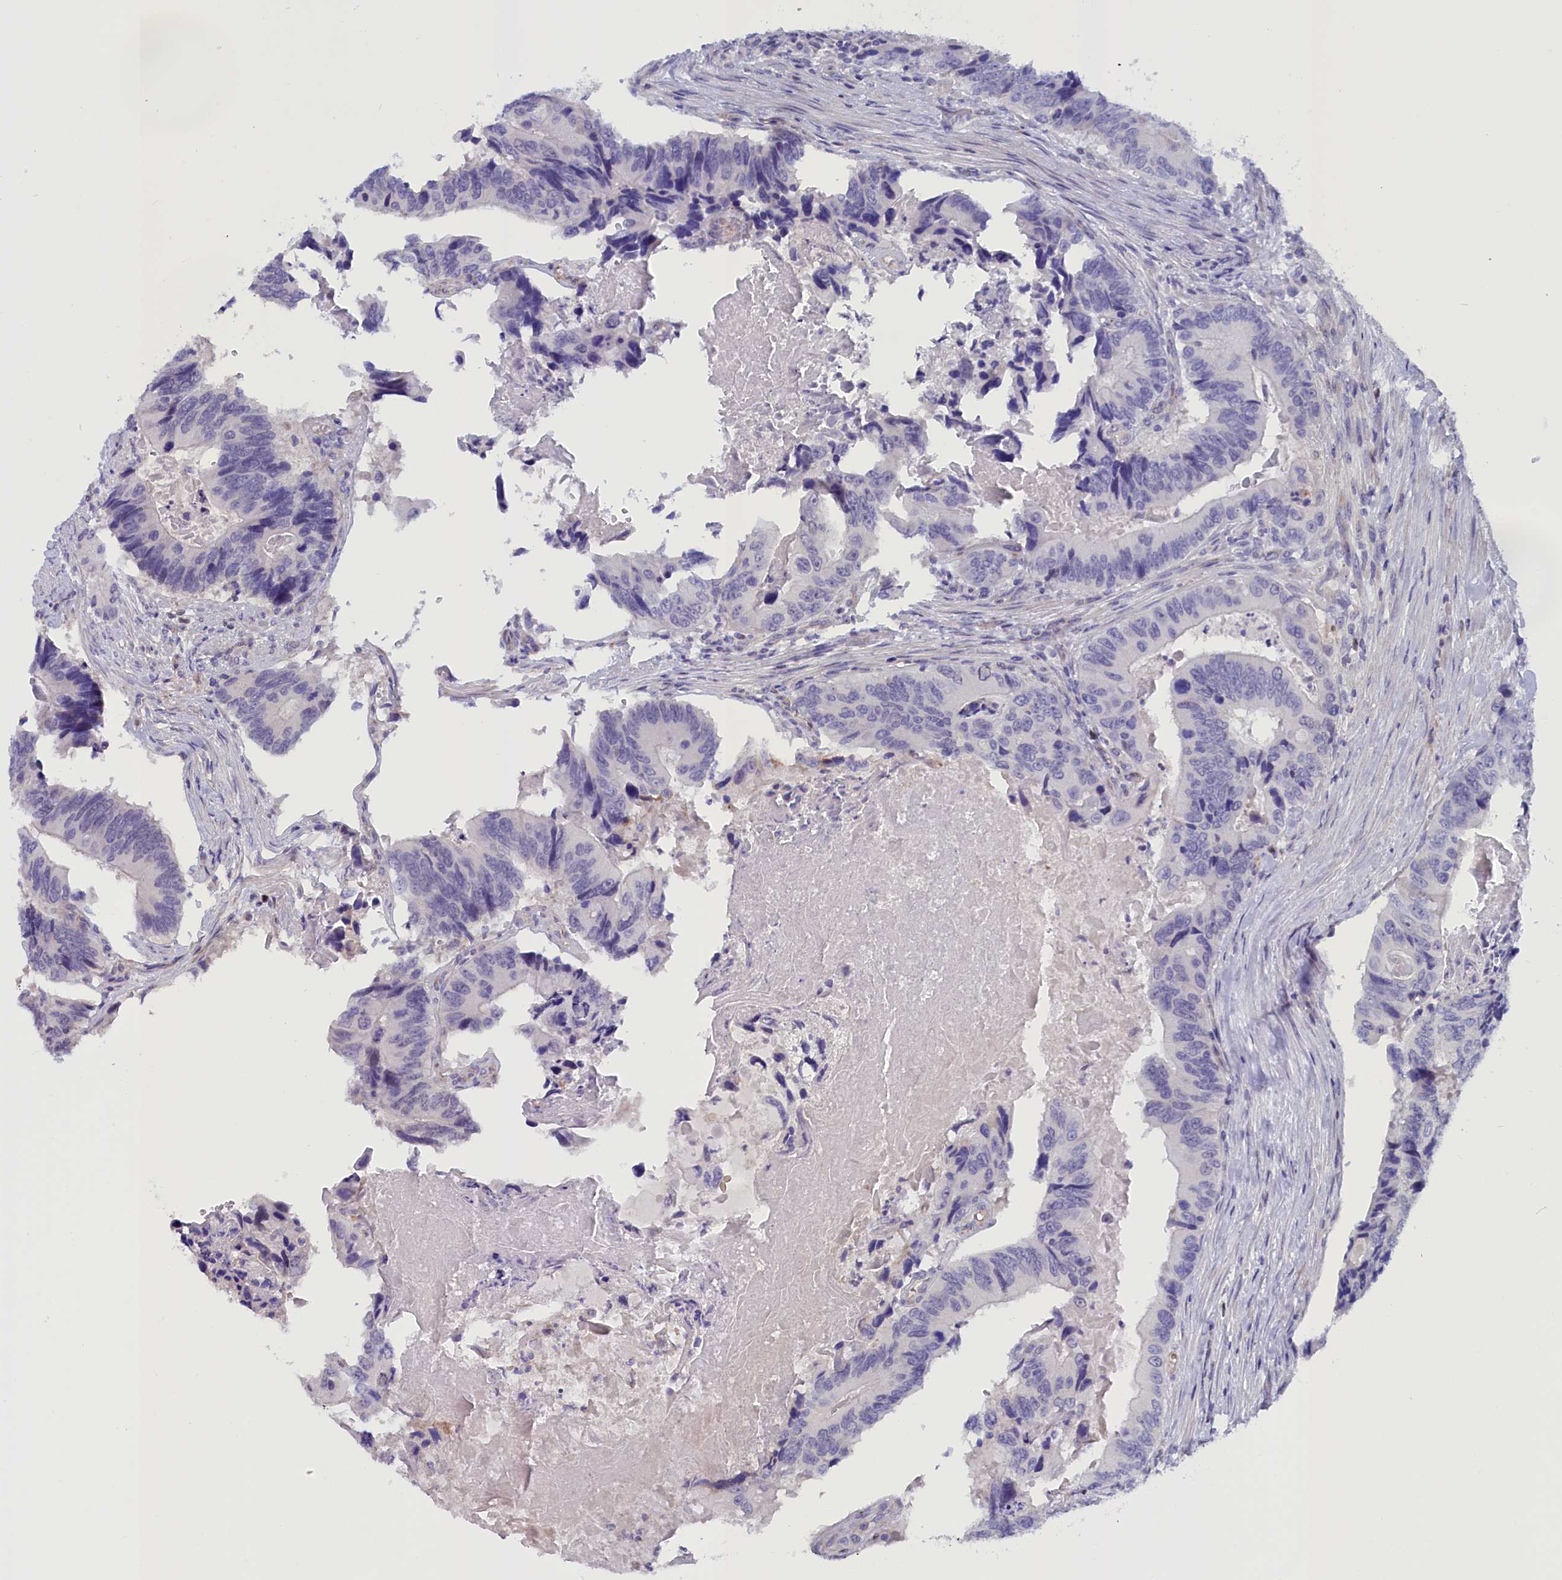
{"staining": {"intensity": "negative", "quantity": "none", "location": "none"}, "tissue": "colorectal cancer", "cell_type": "Tumor cells", "image_type": "cancer", "snomed": [{"axis": "morphology", "description": "Adenocarcinoma, NOS"}, {"axis": "topography", "description": "Colon"}], "caption": "There is no significant positivity in tumor cells of adenocarcinoma (colorectal).", "gene": "PDILT", "patient": {"sex": "male", "age": 84}}